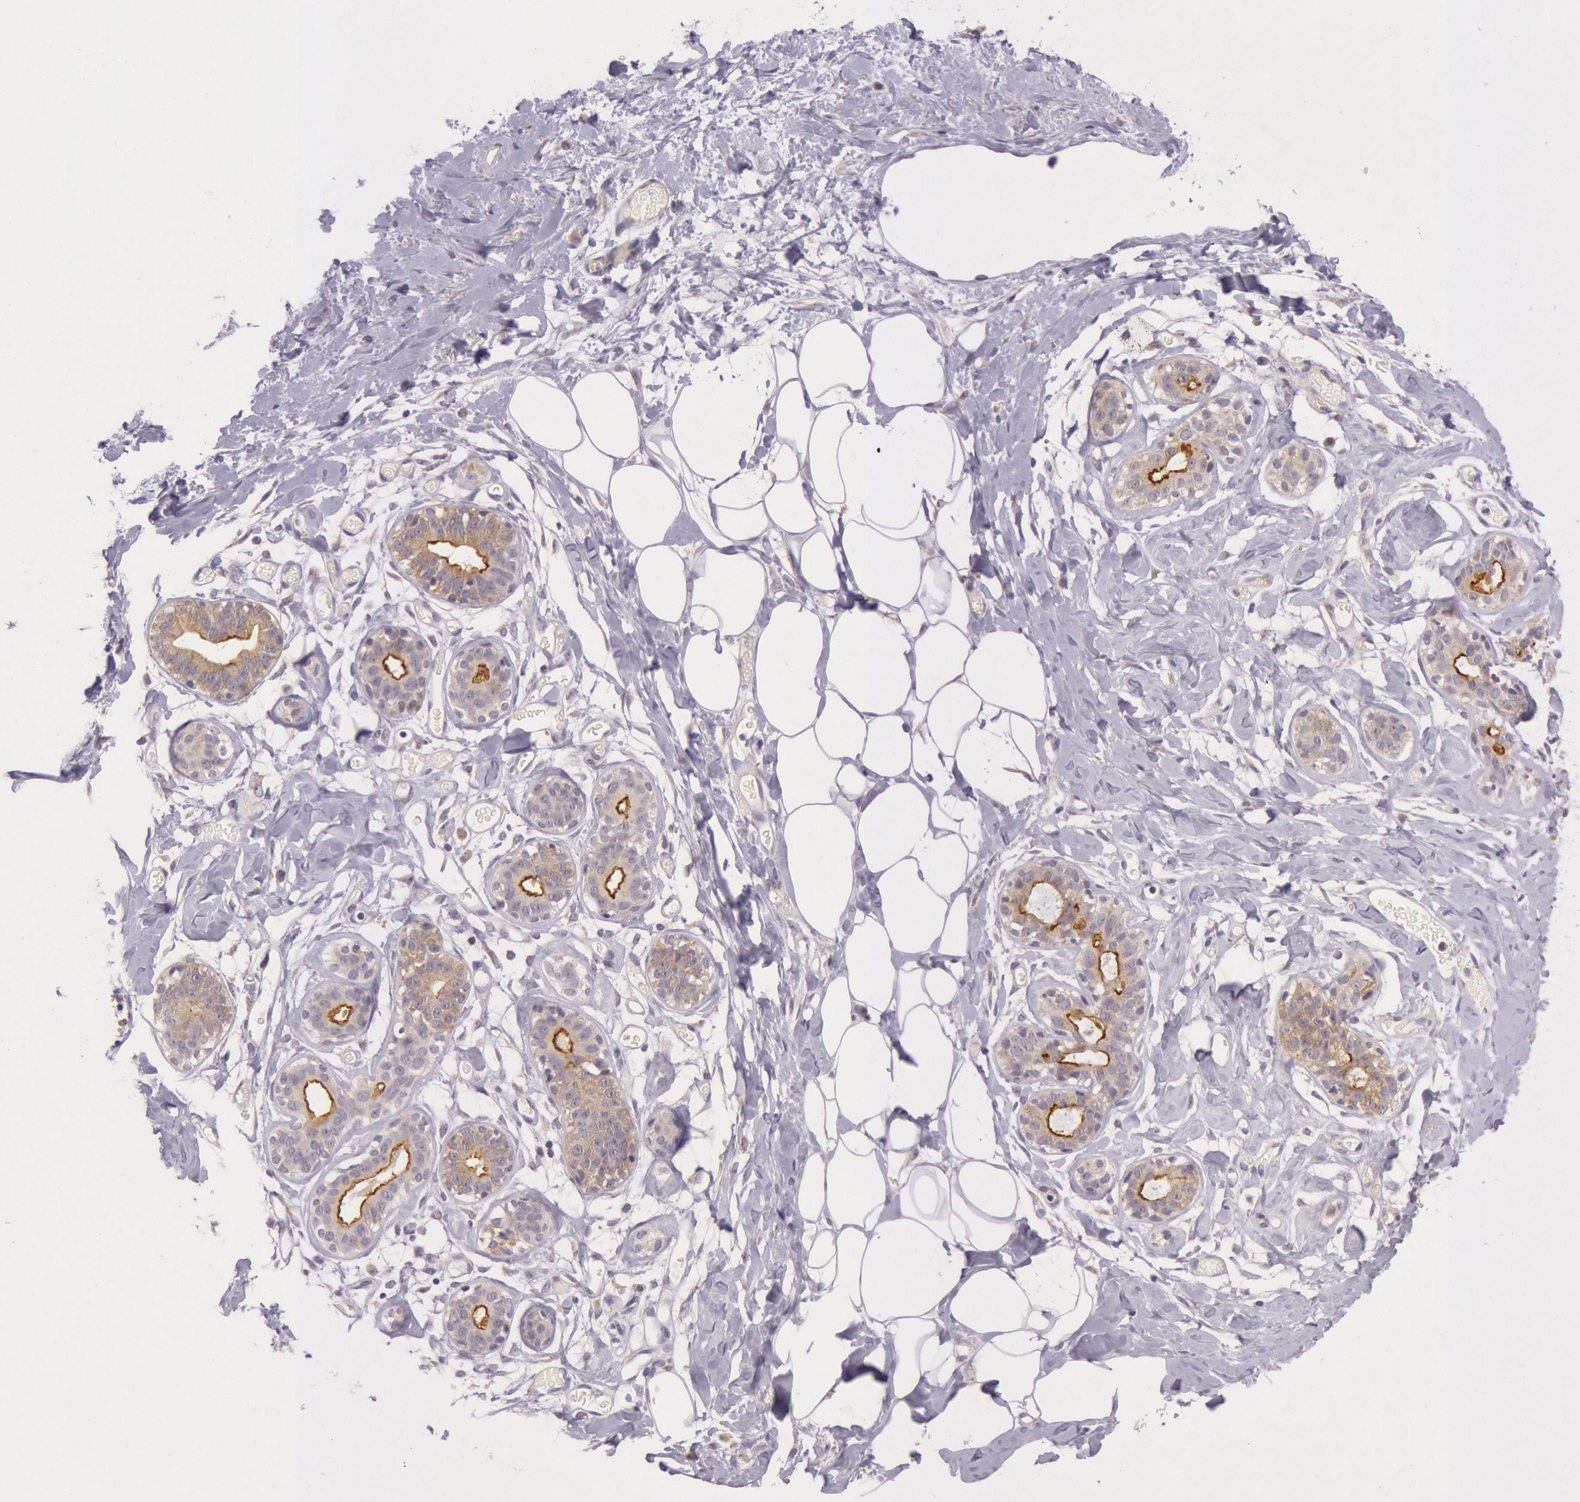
{"staining": {"intensity": "negative", "quantity": "none", "location": "none"}, "tissue": "breast", "cell_type": "Adipocytes", "image_type": "normal", "snomed": [{"axis": "morphology", "description": "Normal tissue, NOS"}, {"axis": "topography", "description": "Breast"}], "caption": "High power microscopy image of an immunohistochemistry (IHC) histopathology image of unremarkable breast, revealing no significant expression in adipocytes.", "gene": "CDK16", "patient": {"sex": "female", "age": 23}}